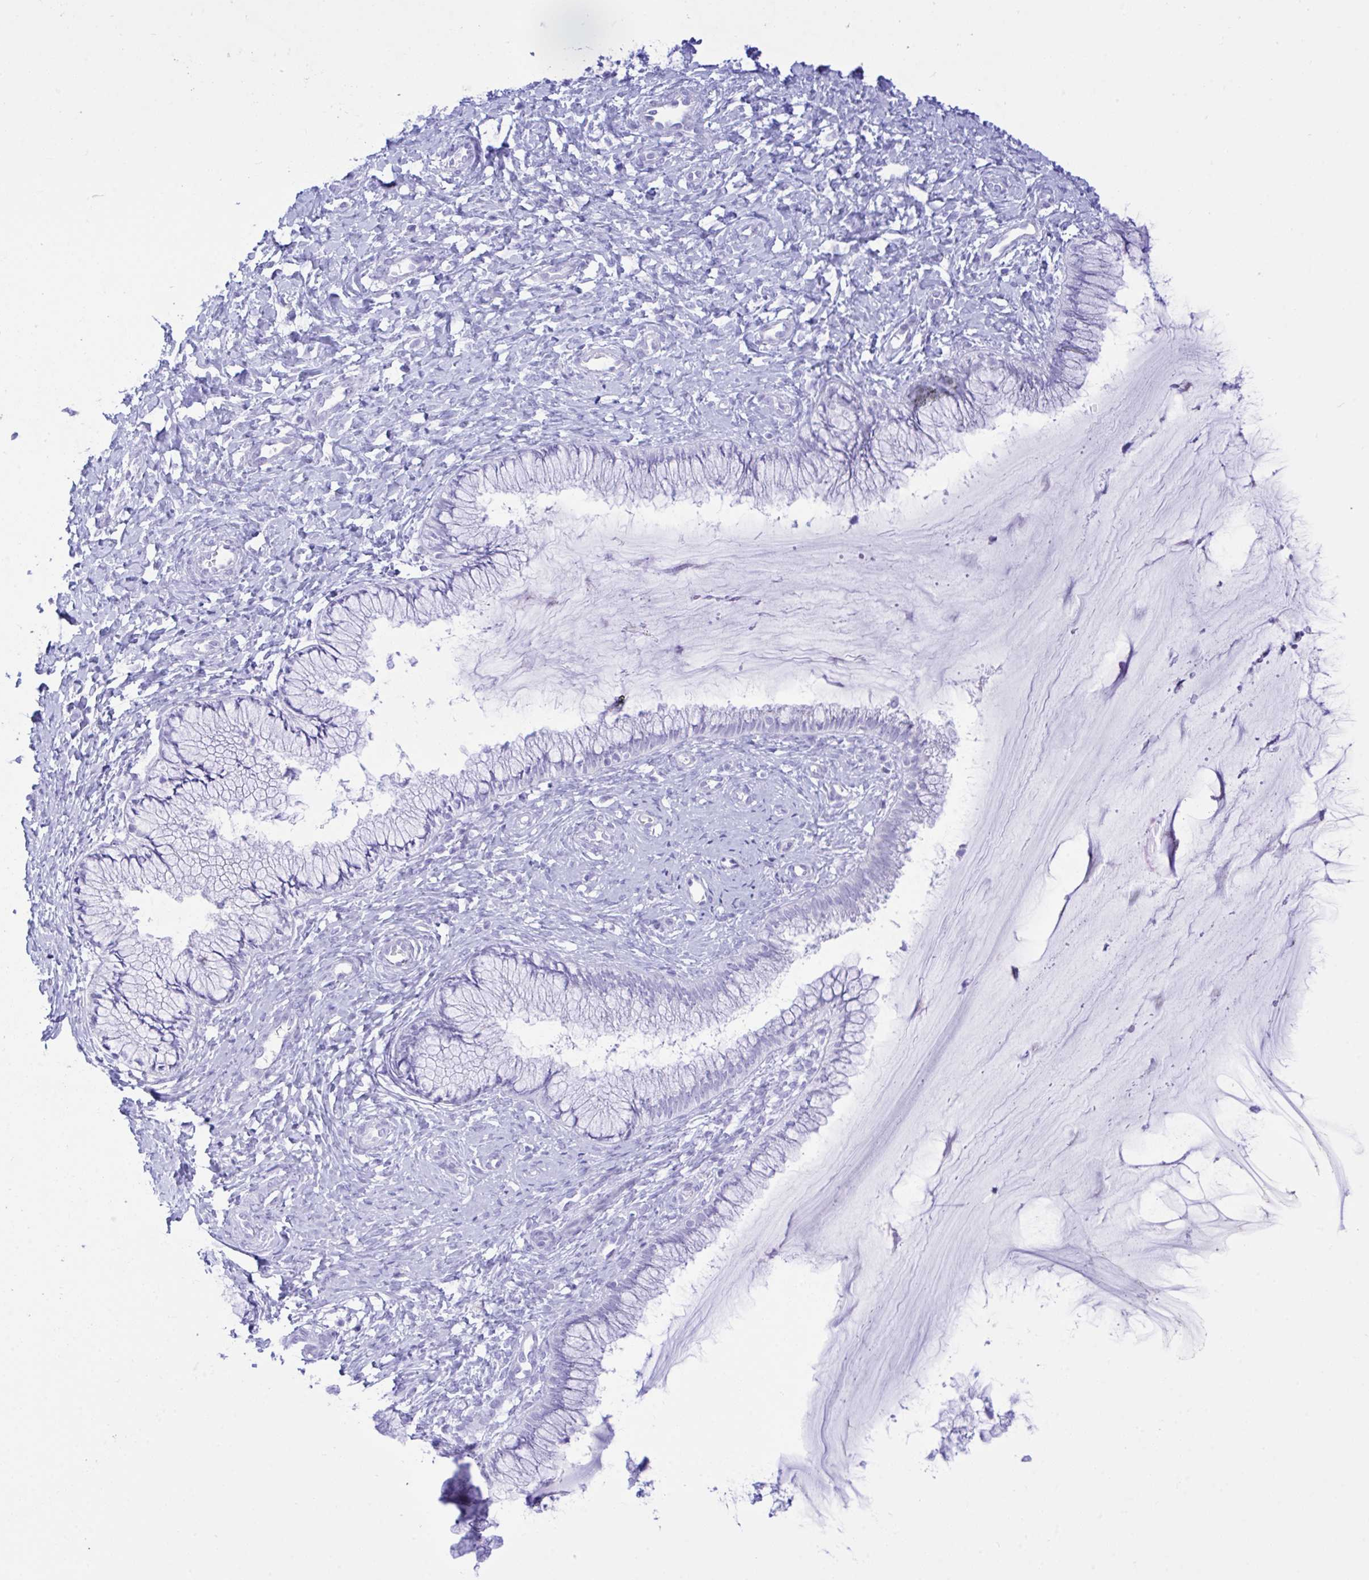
{"staining": {"intensity": "negative", "quantity": "none", "location": "none"}, "tissue": "cervix", "cell_type": "Glandular cells", "image_type": "normal", "snomed": [{"axis": "morphology", "description": "Normal tissue, NOS"}, {"axis": "topography", "description": "Cervix"}], "caption": "Immunohistochemistry image of unremarkable cervix stained for a protein (brown), which demonstrates no staining in glandular cells. The staining is performed using DAB brown chromogen with nuclei counter-stained in using hematoxylin.", "gene": "SELENOV", "patient": {"sex": "female", "age": 37}}